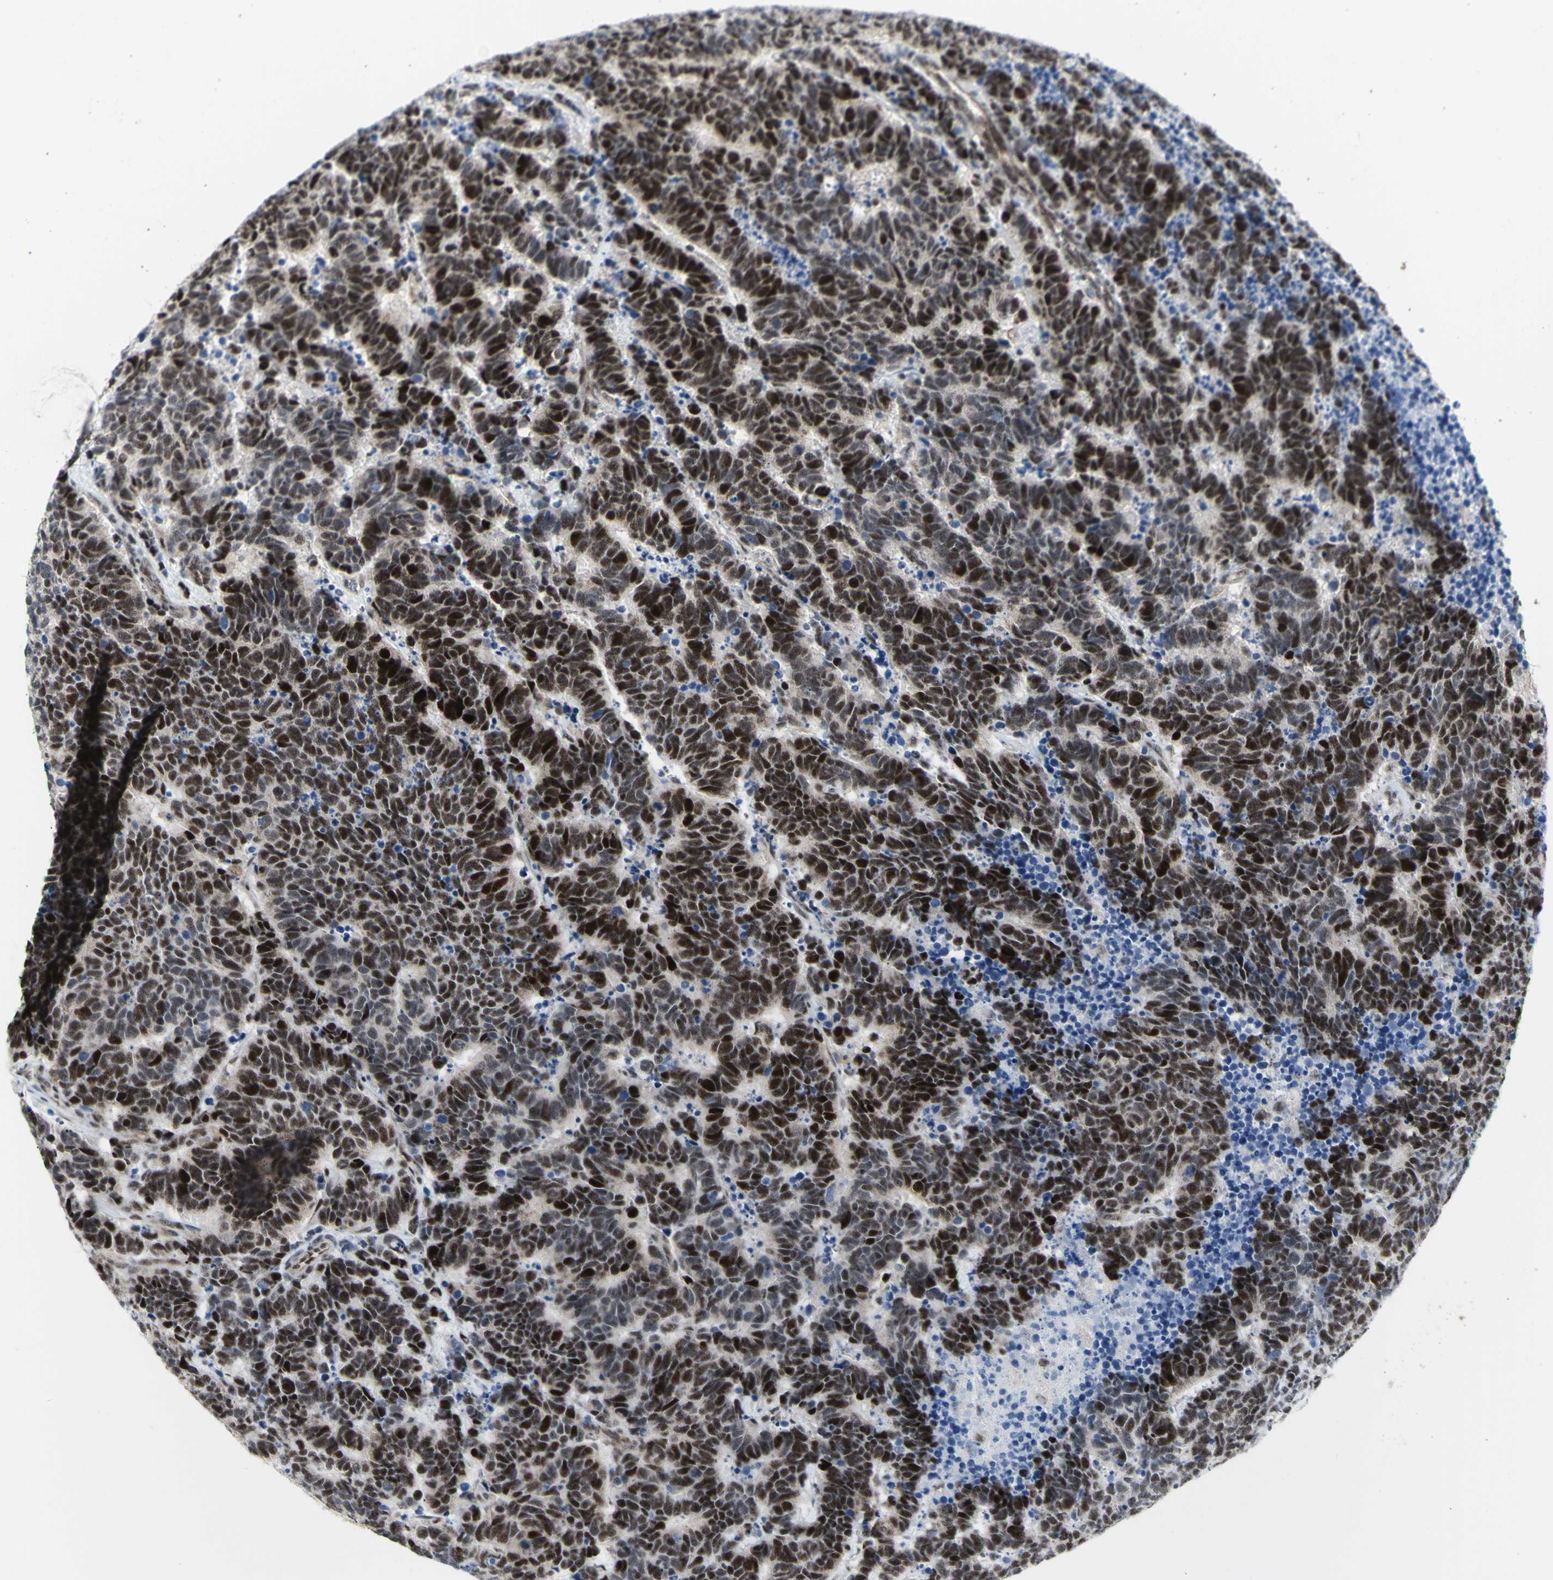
{"staining": {"intensity": "strong", "quantity": ">75%", "location": "nuclear"}, "tissue": "carcinoid", "cell_type": "Tumor cells", "image_type": "cancer", "snomed": [{"axis": "morphology", "description": "Carcinoma, NOS"}, {"axis": "morphology", "description": "Carcinoid, malignant, NOS"}, {"axis": "topography", "description": "Urinary bladder"}], "caption": "Malignant carcinoid stained for a protein (brown) exhibits strong nuclear positive staining in about >75% of tumor cells.", "gene": "DHRS7B", "patient": {"sex": "male", "age": 57}}